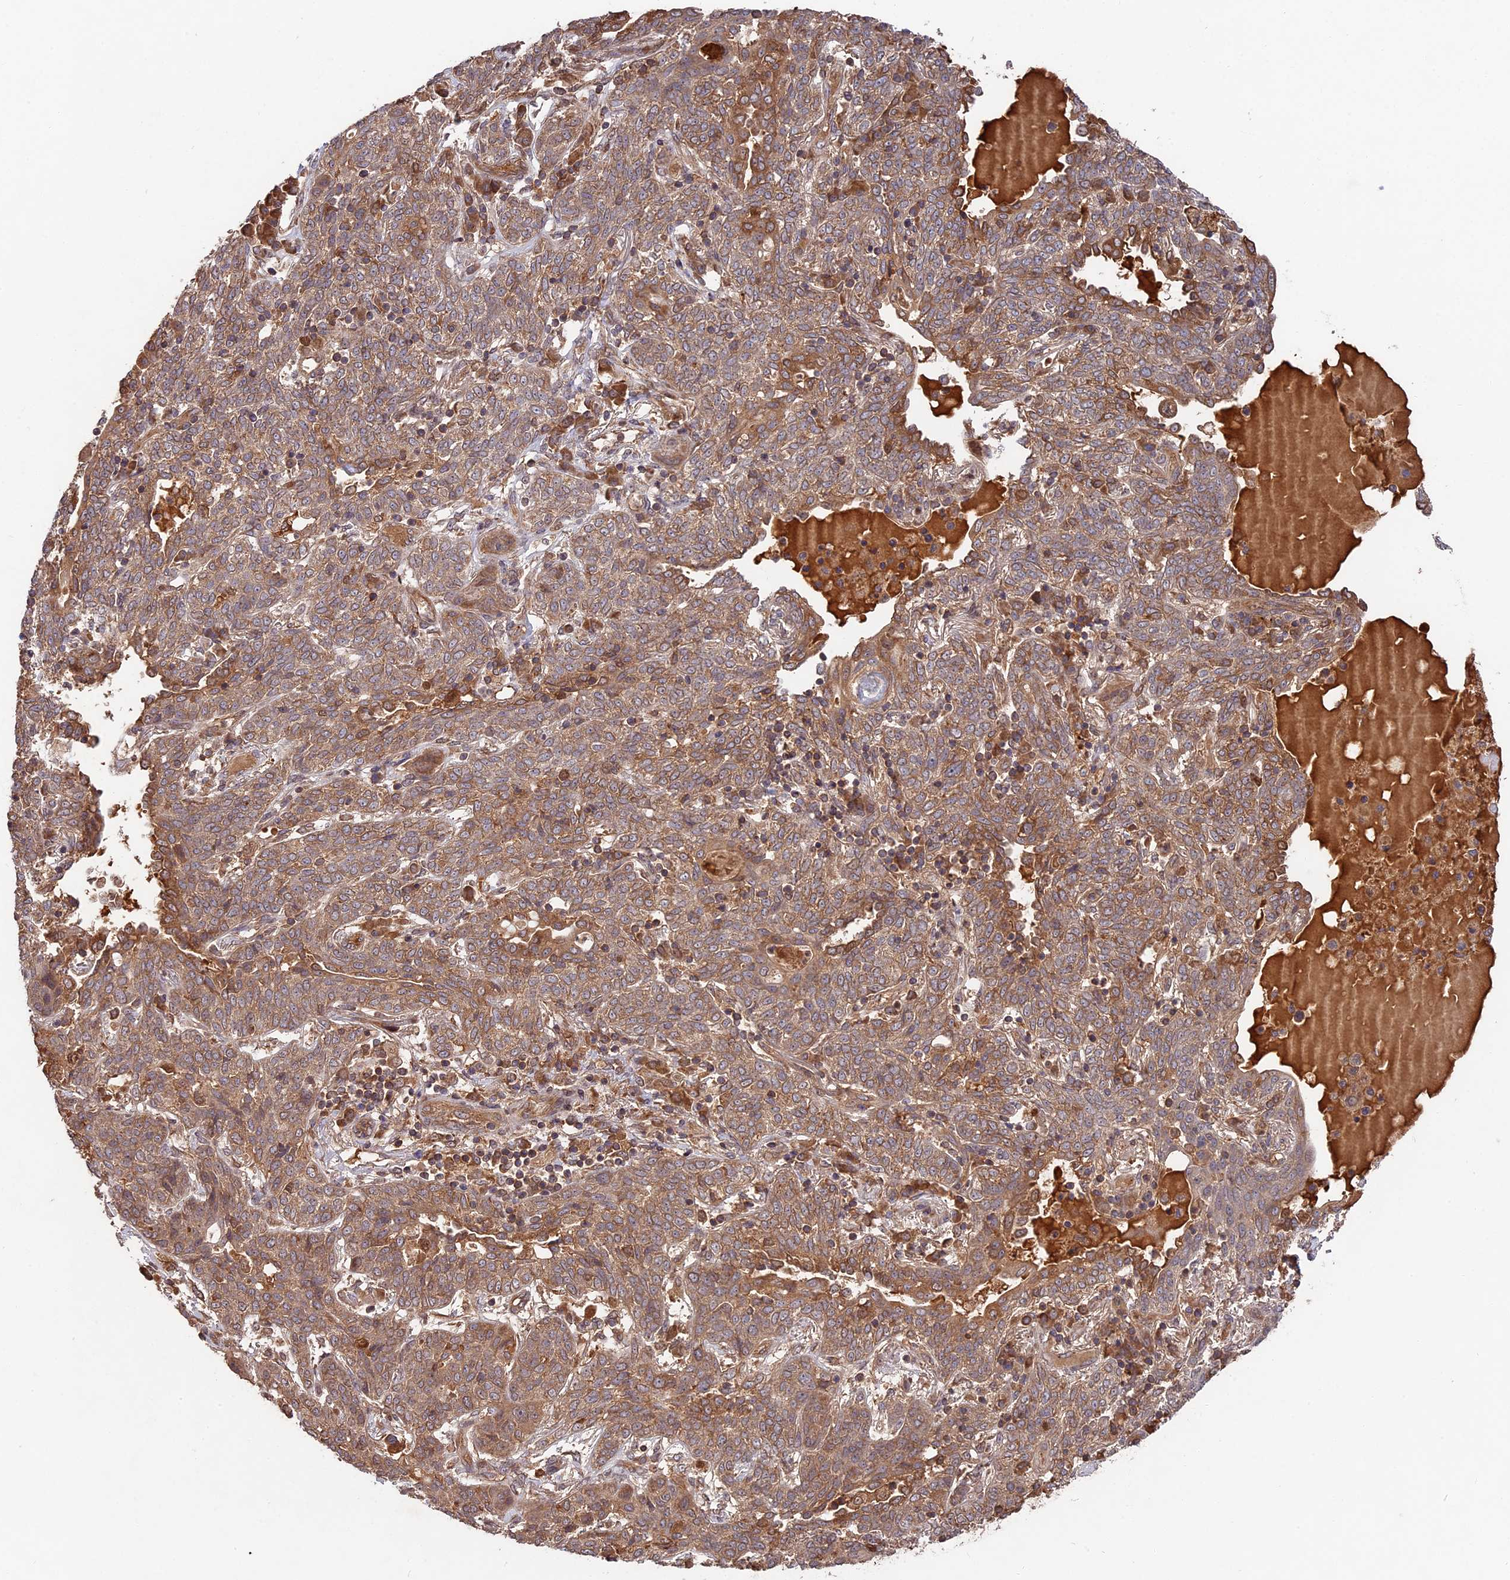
{"staining": {"intensity": "moderate", "quantity": ">75%", "location": "cytoplasmic/membranous"}, "tissue": "lung cancer", "cell_type": "Tumor cells", "image_type": "cancer", "snomed": [{"axis": "morphology", "description": "Squamous cell carcinoma, NOS"}, {"axis": "topography", "description": "Lung"}], "caption": "A histopathology image of human lung squamous cell carcinoma stained for a protein reveals moderate cytoplasmic/membranous brown staining in tumor cells.", "gene": "CHAC1", "patient": {"sex": "female", "age": 70}}